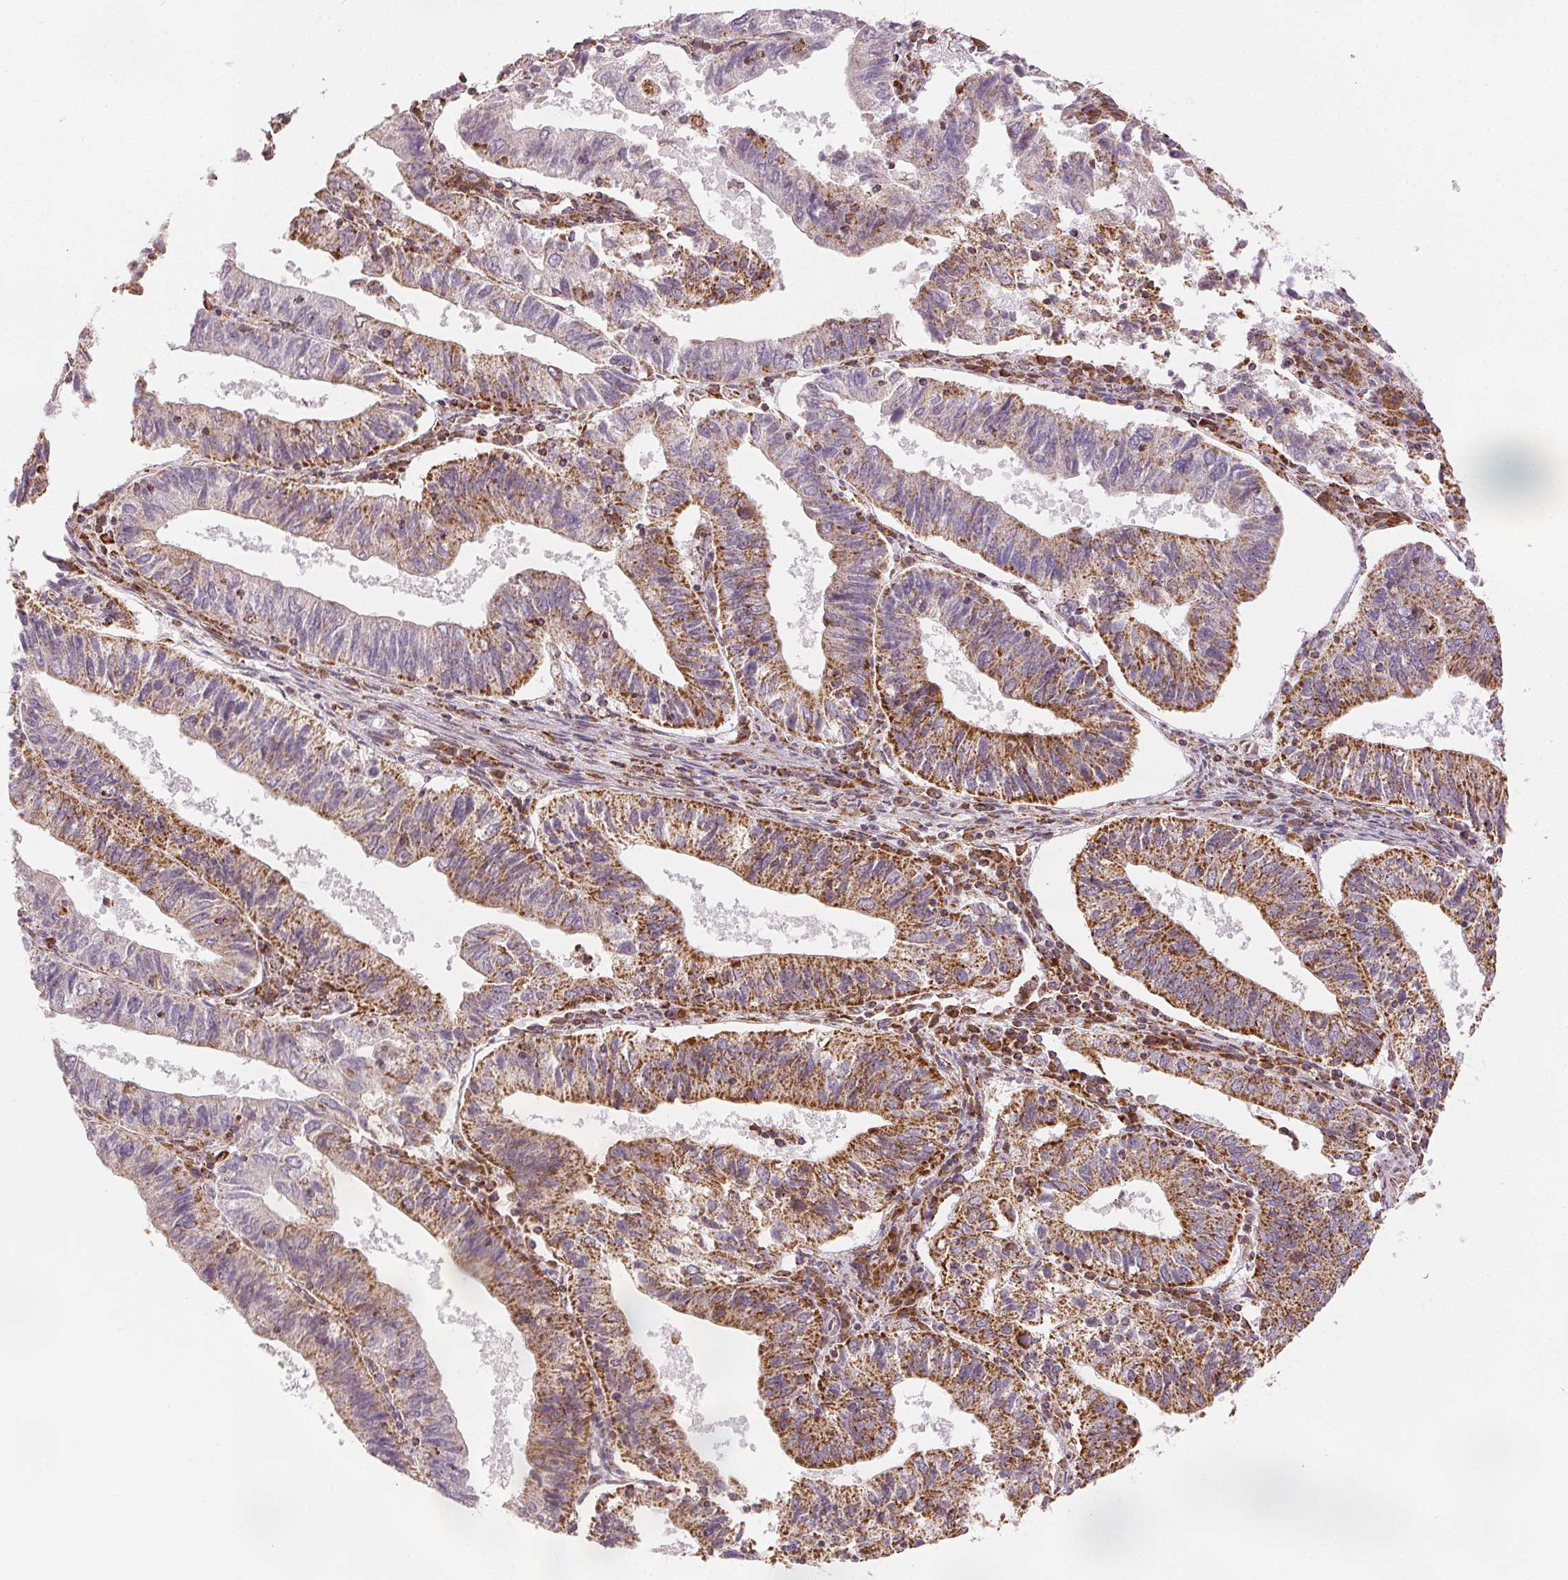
{"staining": {"intensity": "strong", "quantity": "25%-75%", "location": "cytoplasmic/membranous"}, "tissue": "endometrial cancer", "cell_type": "Tumor cells", "image_type": "cancer", "snomed": [{"axis": "morphology", "description": "Adenocarcinoma, NOS"}, {"axis": "topography", "description": "Endometrium"}], "caption": "Brown immunohistochemical staining in human endometrial cancer (adenocarcinoma) exhibits strong cytoplasmic/membranous positivity in approximately 25%-75% of tumor cells.", "gene": "SDHB", "patient": {"sex": "female", "age": 82}}